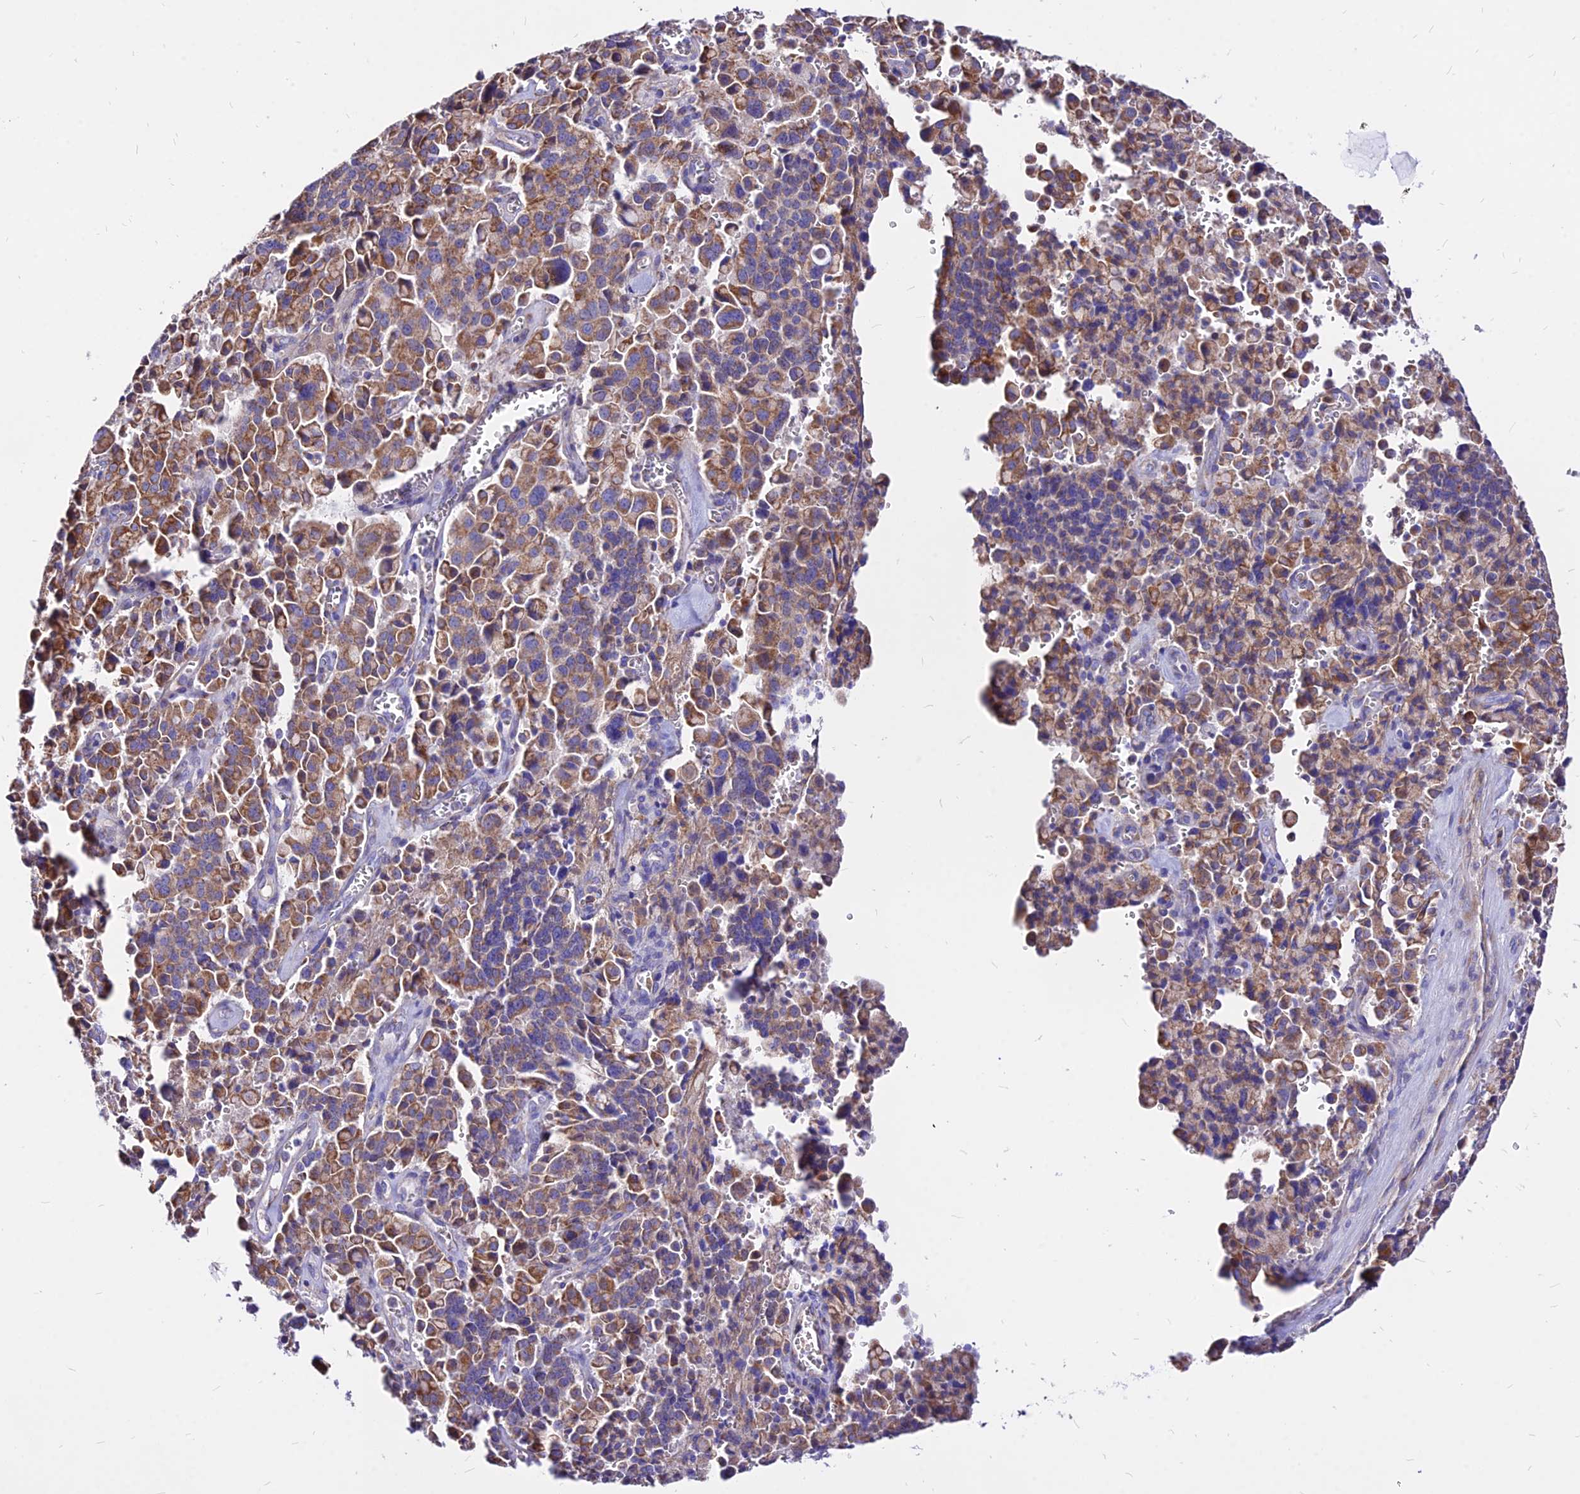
{"staining": {"intensity": "moderate", "quantity": ">75%", "location": "cytoplasmic/membranous"}, "tissue": "pancreatic cancer", "cell_type": "Tumor cells", "image_type": "cancer", "snomed": [{"axis": "morphology", "description": "Adenocarcinoma, NOS"}, {"axis": "topography", "description": "Pancreas"}], "caption": "Immunohistochemical staining of pancreatic cancer (adenocarcinoma) exhibits medium levels of moderate cytoplasmic/membranous staining in approximately >75% of tumor cells.", "gene": "MRPL3", "patient": {"sex": "male", "age": 65}}